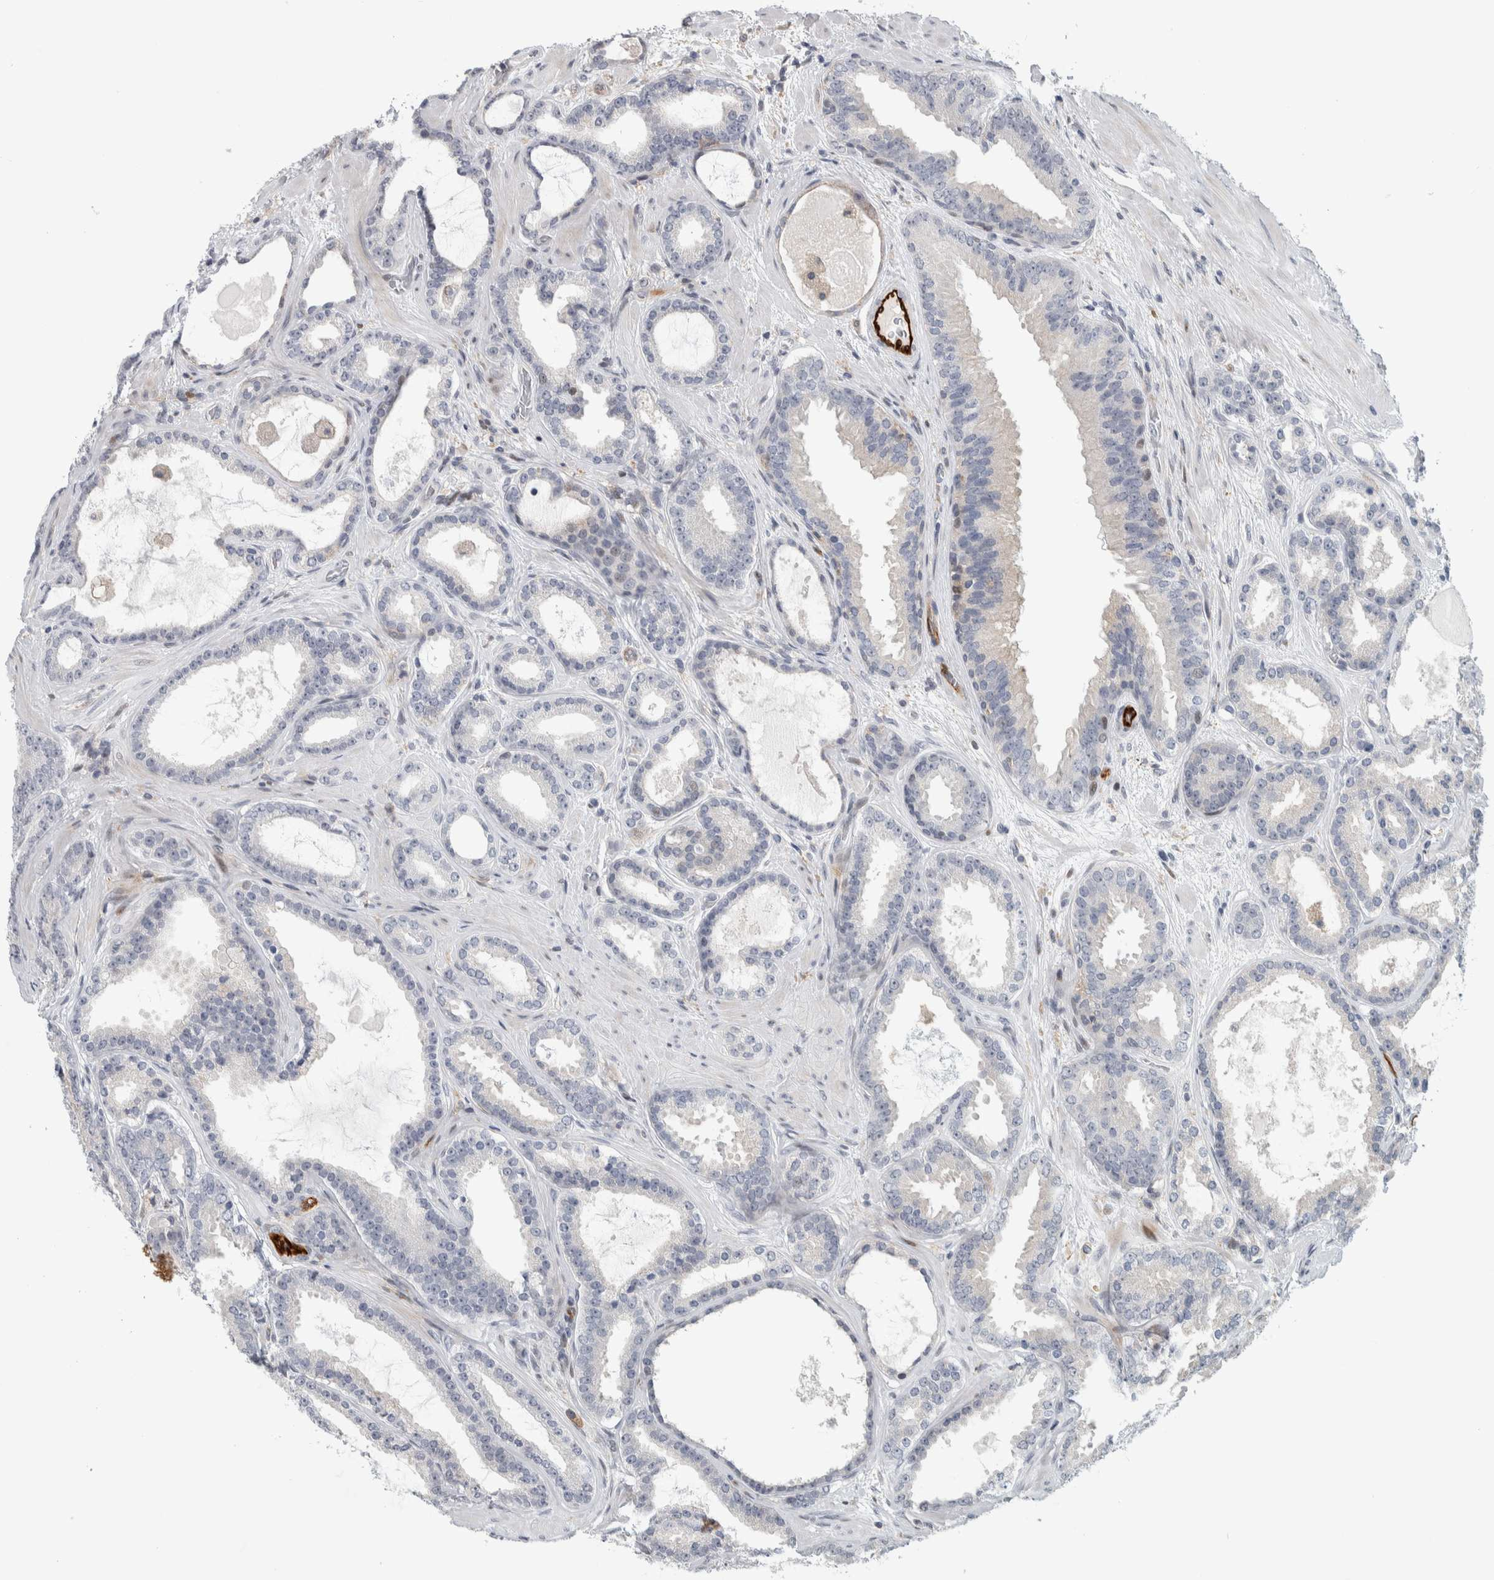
{"staining": {"intensity": "negative", "quantity": "none", "location": "none"}, "tissue": "prostate cancer", "cell_type": "Tumor cells", "image_type": "cancer", "snomed": [{"axis": "morphology", "description": "Adenocarcinoma, High grade"}, {"axis": "topography", "description": "Prostate"}], "caption": "Immunohistochemical staining of prostate cancer exhibits no significant staining in tumor cells. (DAB immunohistochemistry (IHC), high magnification).", "gene": "MSL1", "patient": {"sex": "male", "age": 60}}